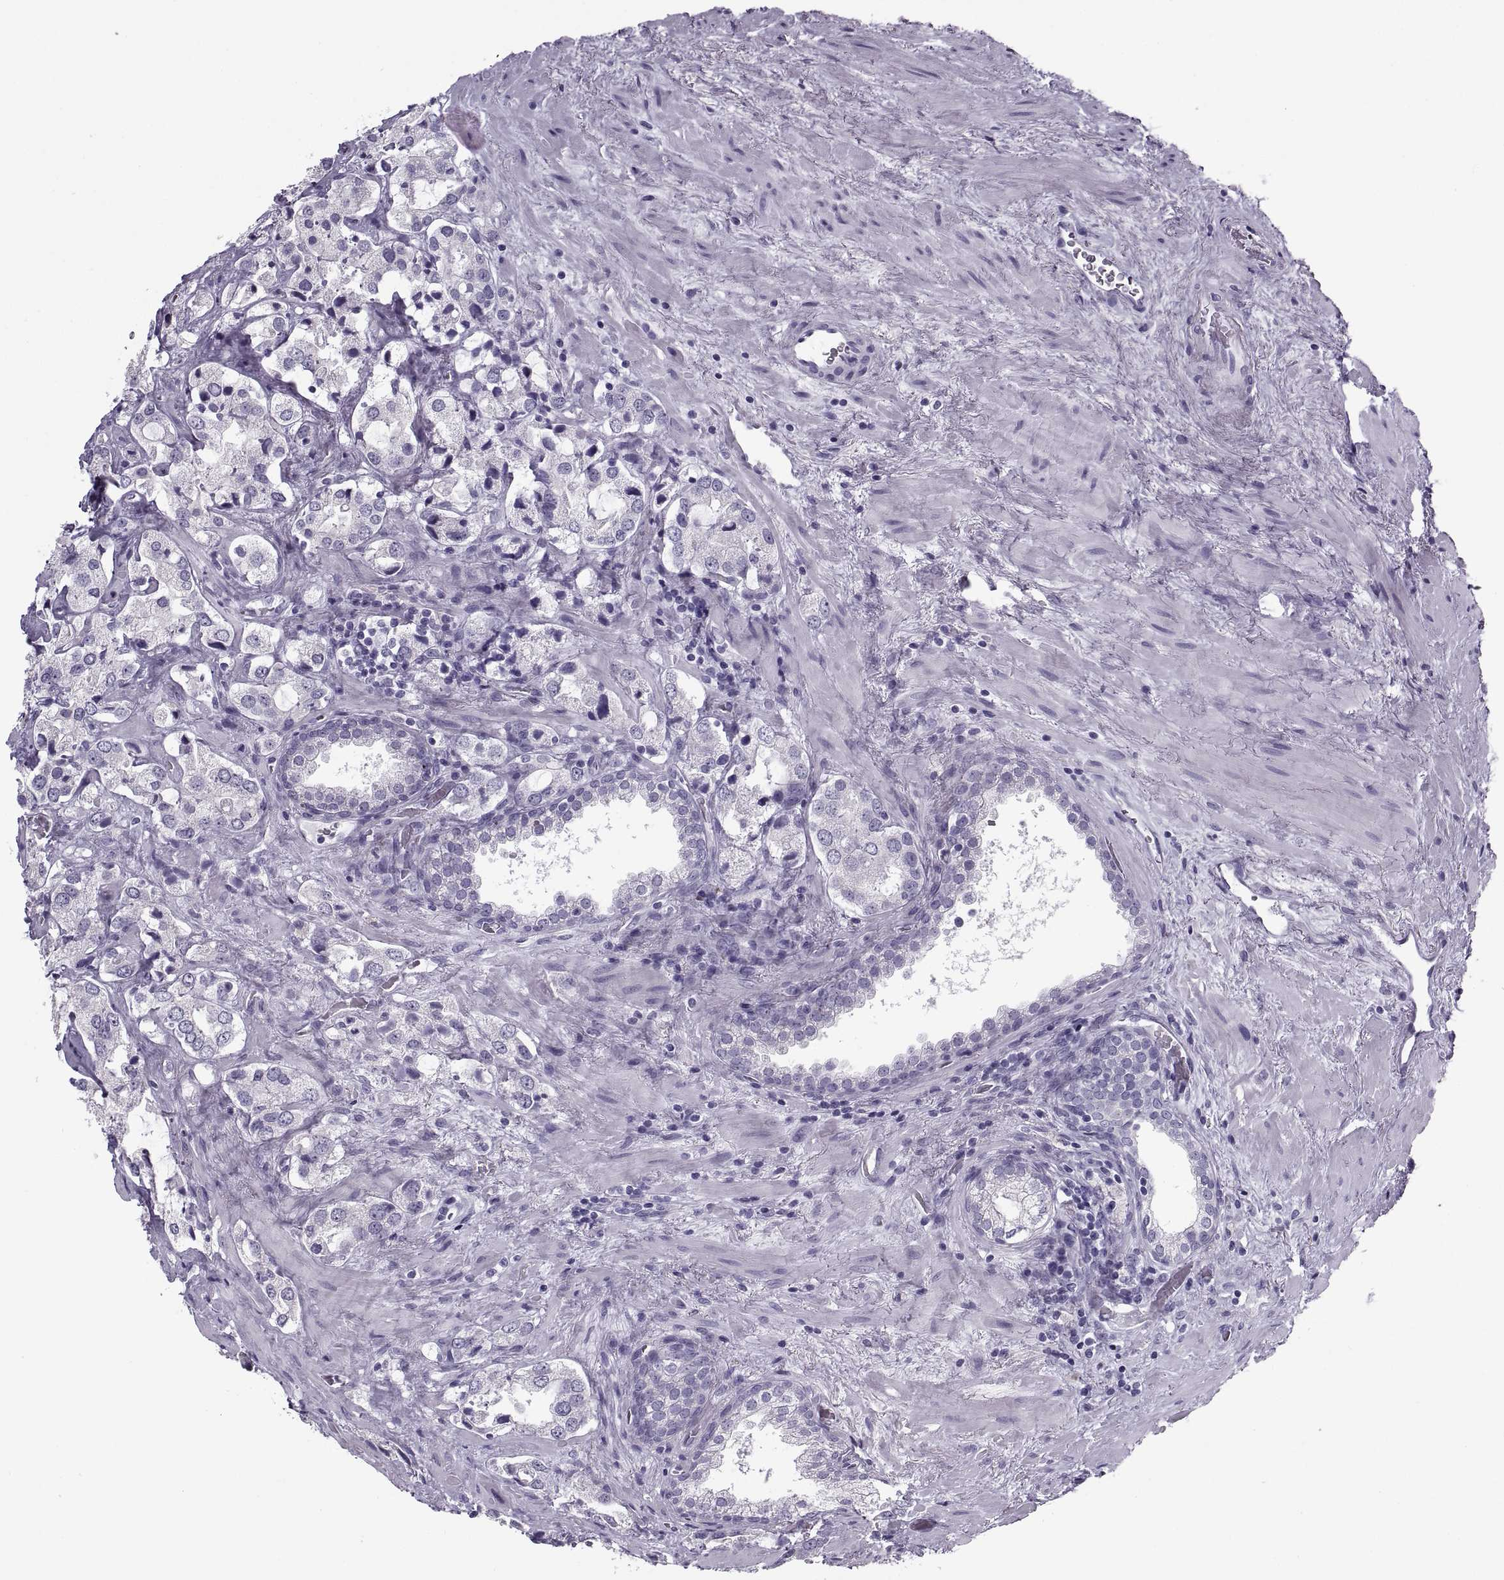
{"staining": {"intensity": "negative", "quantity": "none", "location": "none"}, "tissue": "prostate cancer", "cell_type": "Tumor cells", "image_type": "cancer", "snomed": [{"axis": "morphology", "description": "Adenocarcinoma, NOS"}, {"axis": "topography", "description": "Prostate"}], "caption": "The image demonstrates no significant positivity in tumor cells of adenocarcinoma (prostate). (Brightfield microscopy of DAB IHC at high magnification).", "gene": "RLBP1", "patient": {"sex": "male", "age": 66}}